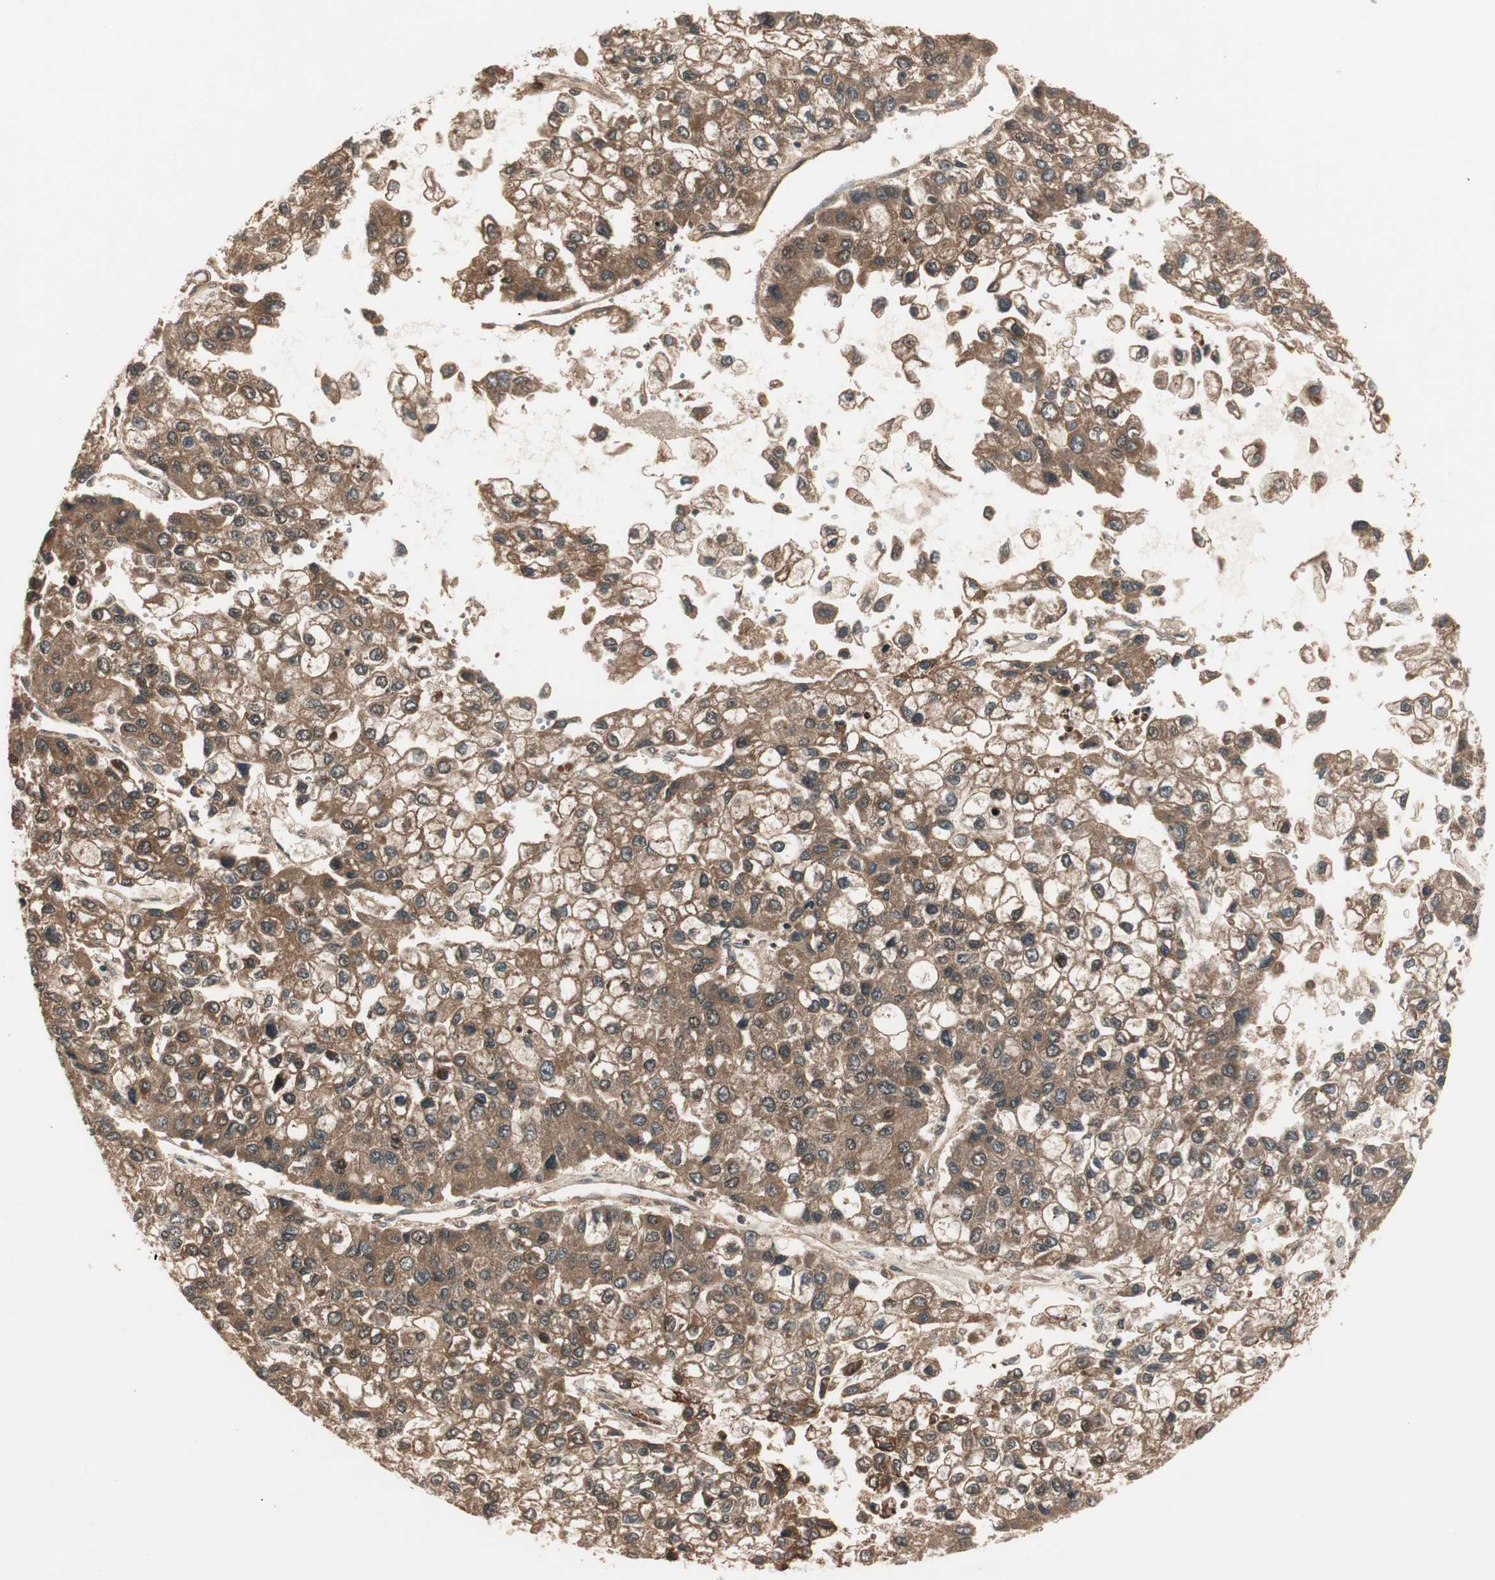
{"staining": {"intensity": "moderate", "quantity": ">75%", "location": "cytoplasmic/membranous,nuclear"}, "tissue": "liver cancer", "cell_type": "Tumor cells", "image_type": "cancer", "snomed": [{"axis": "morphology", "description": "Carcinoma, Hepatocellular, NOS"}, {"axis": "topography", "description": "Liver"}], "caption": "Liver hepatocellular carcinoma stained with immunohistochemistry reveals moderate cytoplasmic/membranous and nuclear positivity in about >75% of tumor cells. (Brightfield microscopy of DAB IHC at high magnification).", "gene": "ZSCAN31", "patient": {"sex": "female", "age": 66}}